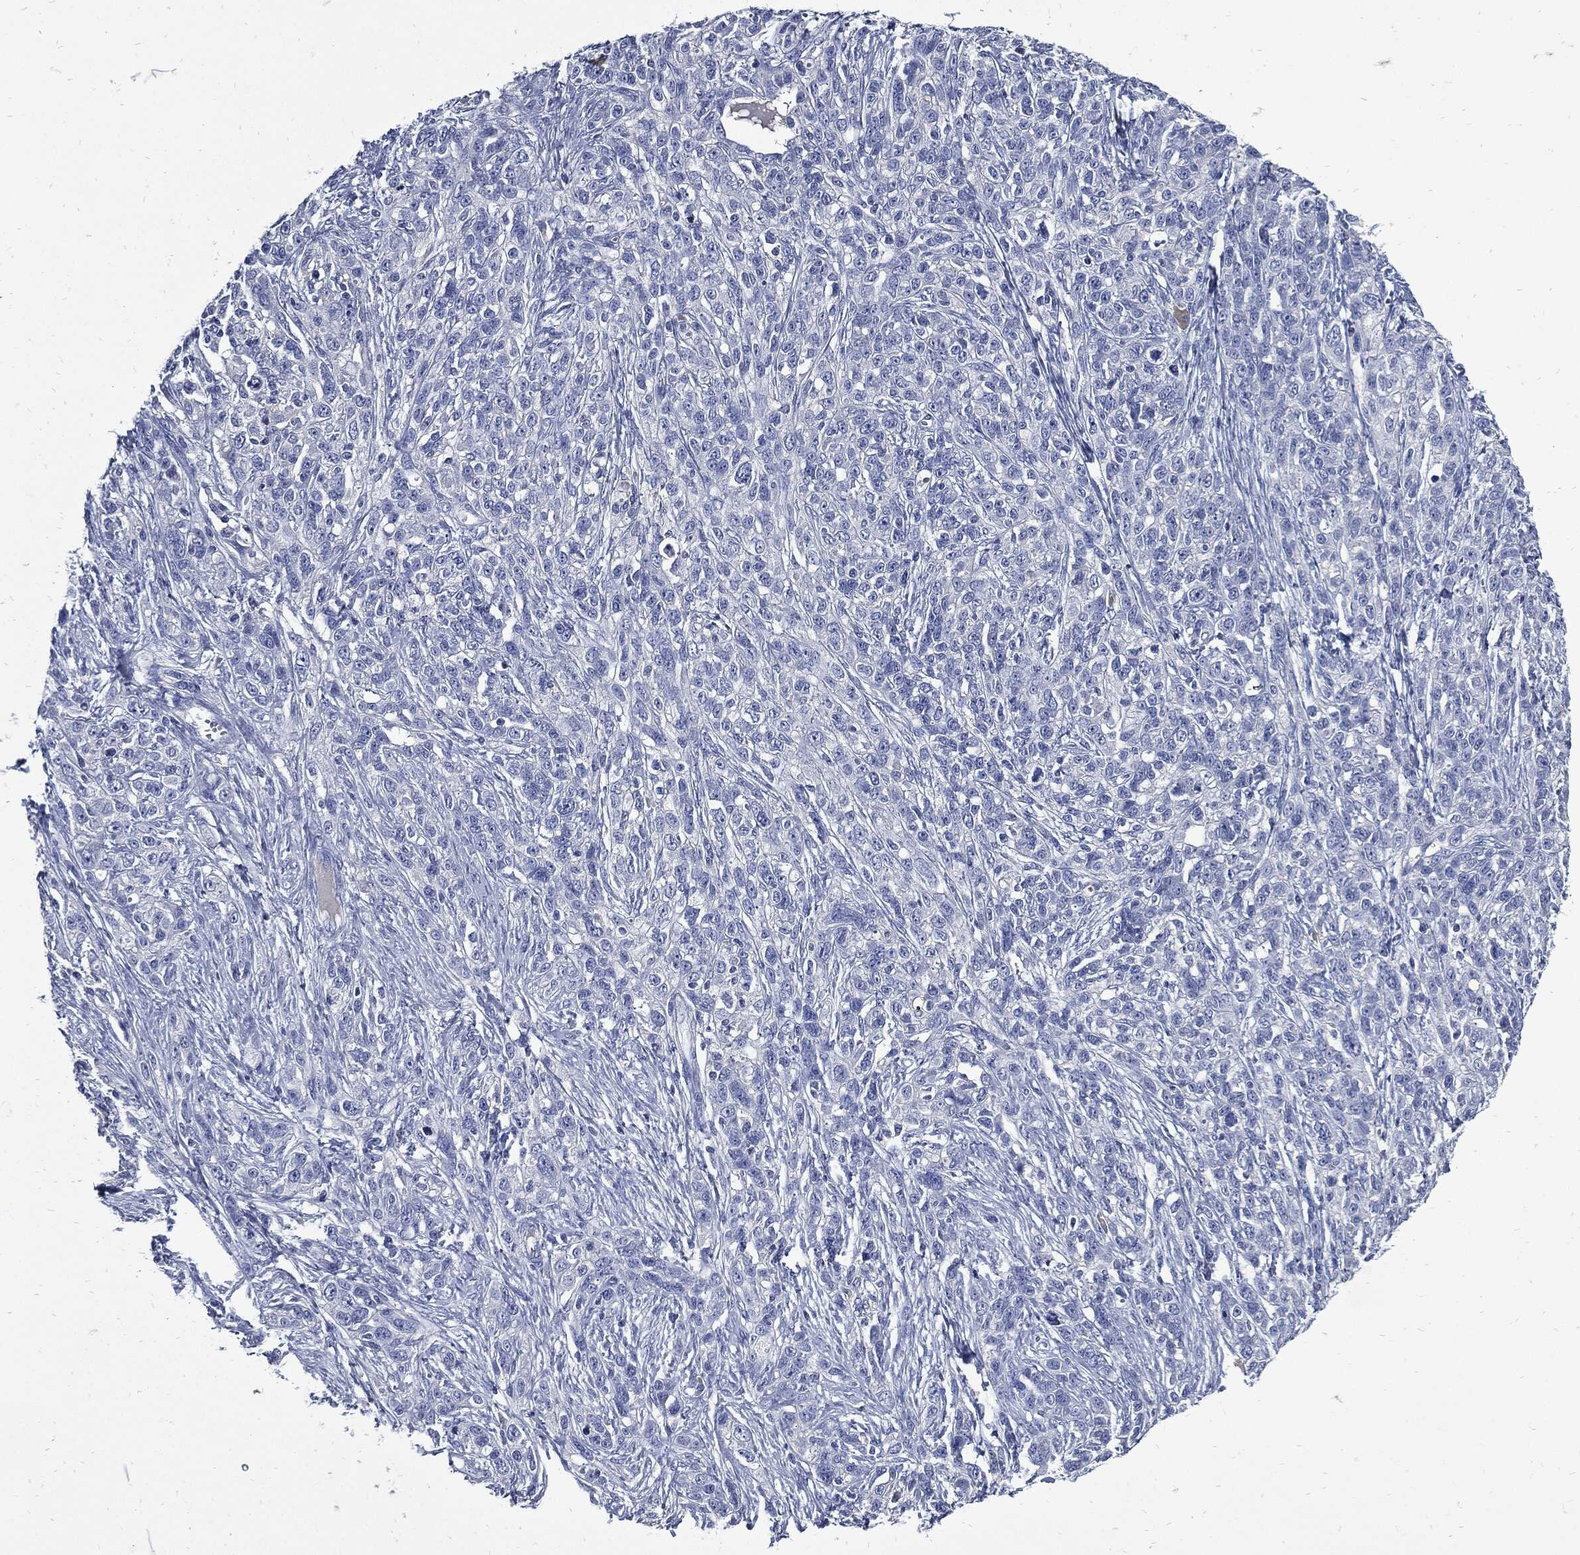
{"staining": {"intensity": "negative", "quantity": "none", "location": "none"}, "tissue": "ovarian cancer", "cell_type": "Tumor cells", "image_type": "cancer", "snomed": [{"axis": "morphology", "description": "Cystadenocarcinoma, serous, NOS"}, {"axis": "topography", "description": "Ovary"}], "caption": "Ovarian cancer was stained to show a protein in brown. There is no significant staining in tumor cells. (DAB (3,3'-diaminobenzidine) immunohistochemistry visualized using brightfield microscopy, high magnification).", "gene": "CPE", "patient": {"sex": "female", "age": 71}}